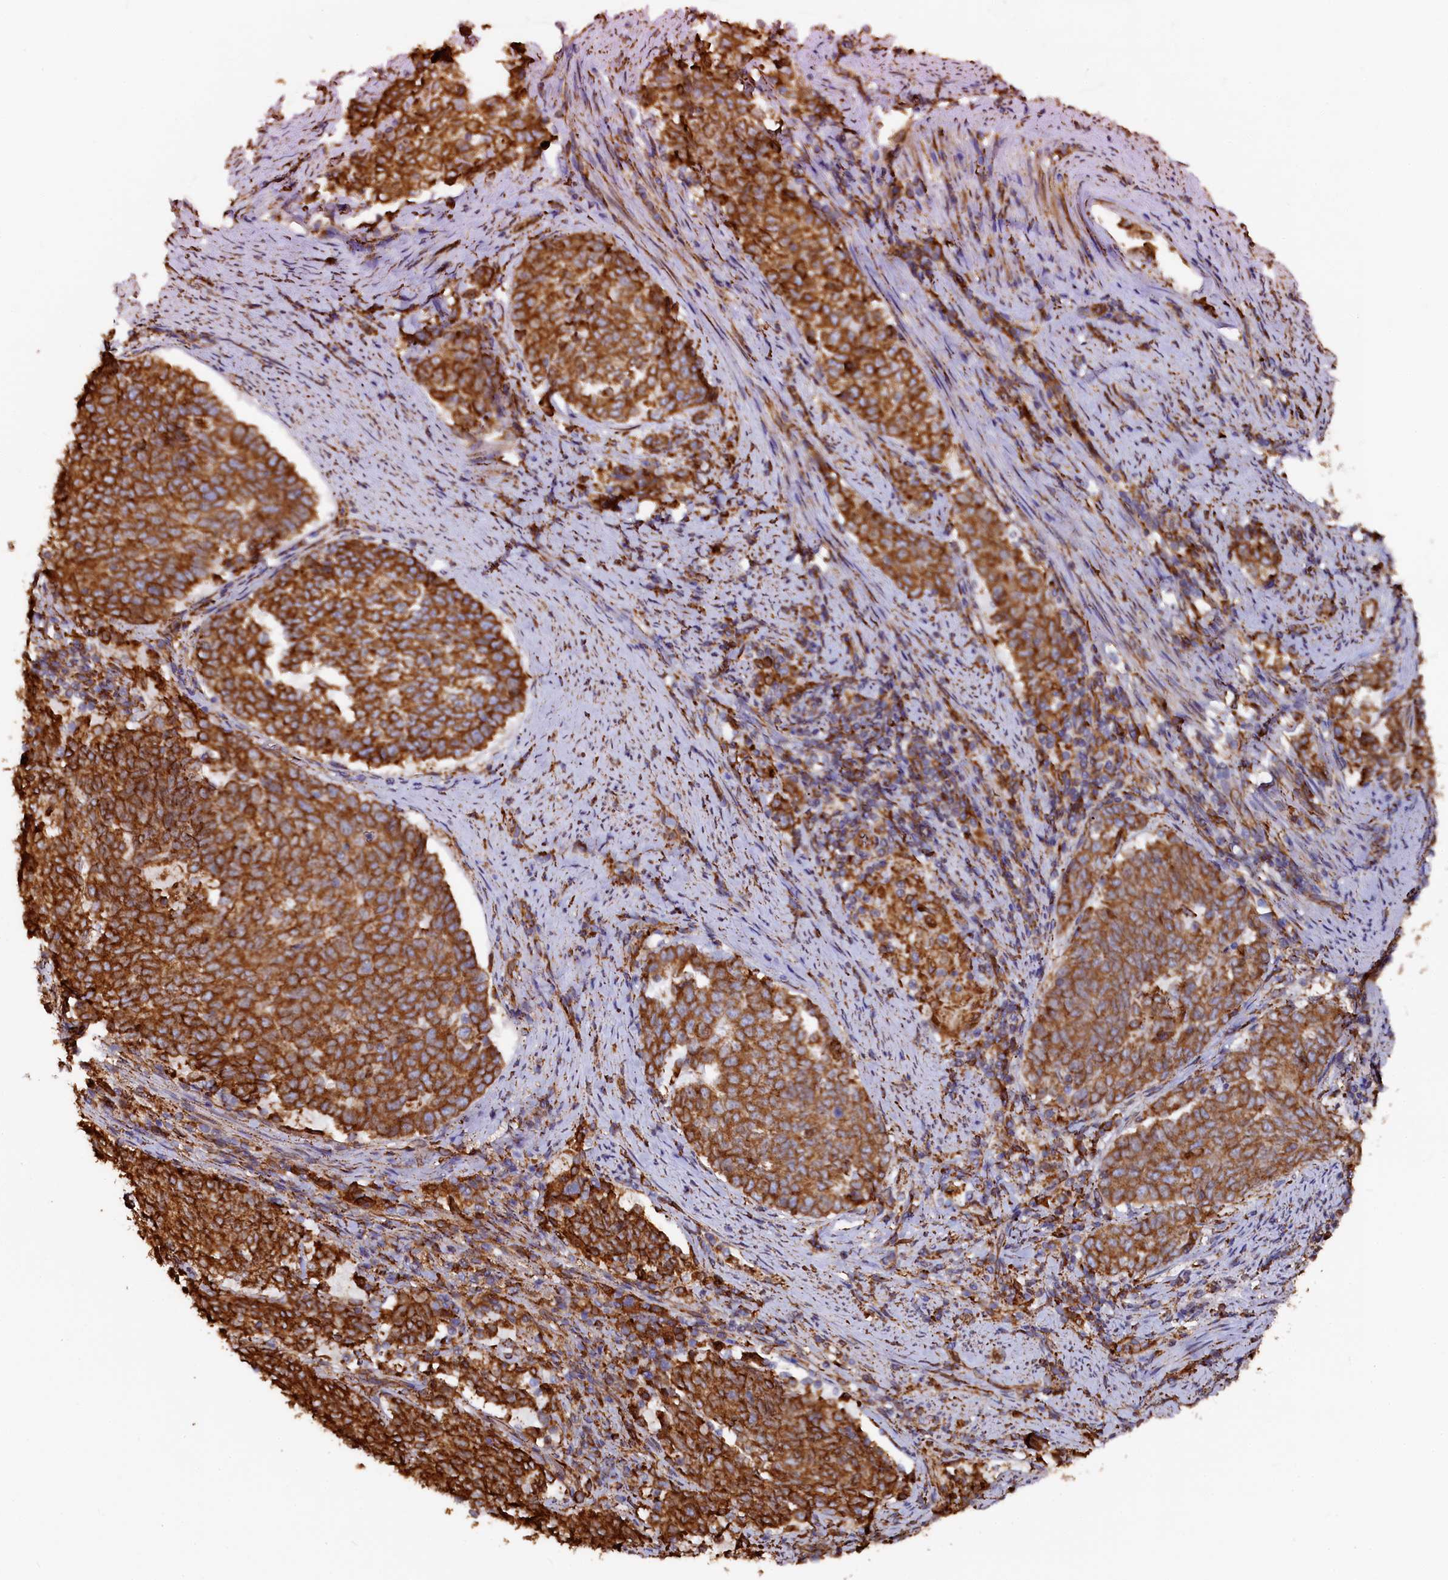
{"staining": {"intensity": "strong", "quantity": ">75%", "location": "cytoplasmic/membranous"}, "tissue": "endometrial cancer", "cell_type": "Tumor cells", "image_type": "cancer", "snomed": [{"axis": "morphology", "description": "Adenocarcinoma, NOS"}, {"axis": "topography", "description": "Endometrium"}], "caption": "Endometrial adenocarcinoma stained for a protein displays strong cytoplasmic/membranous positivity in tumor cells.", "gene": "NEURL1B", "patient": {"sex": "female", "age": 80}}